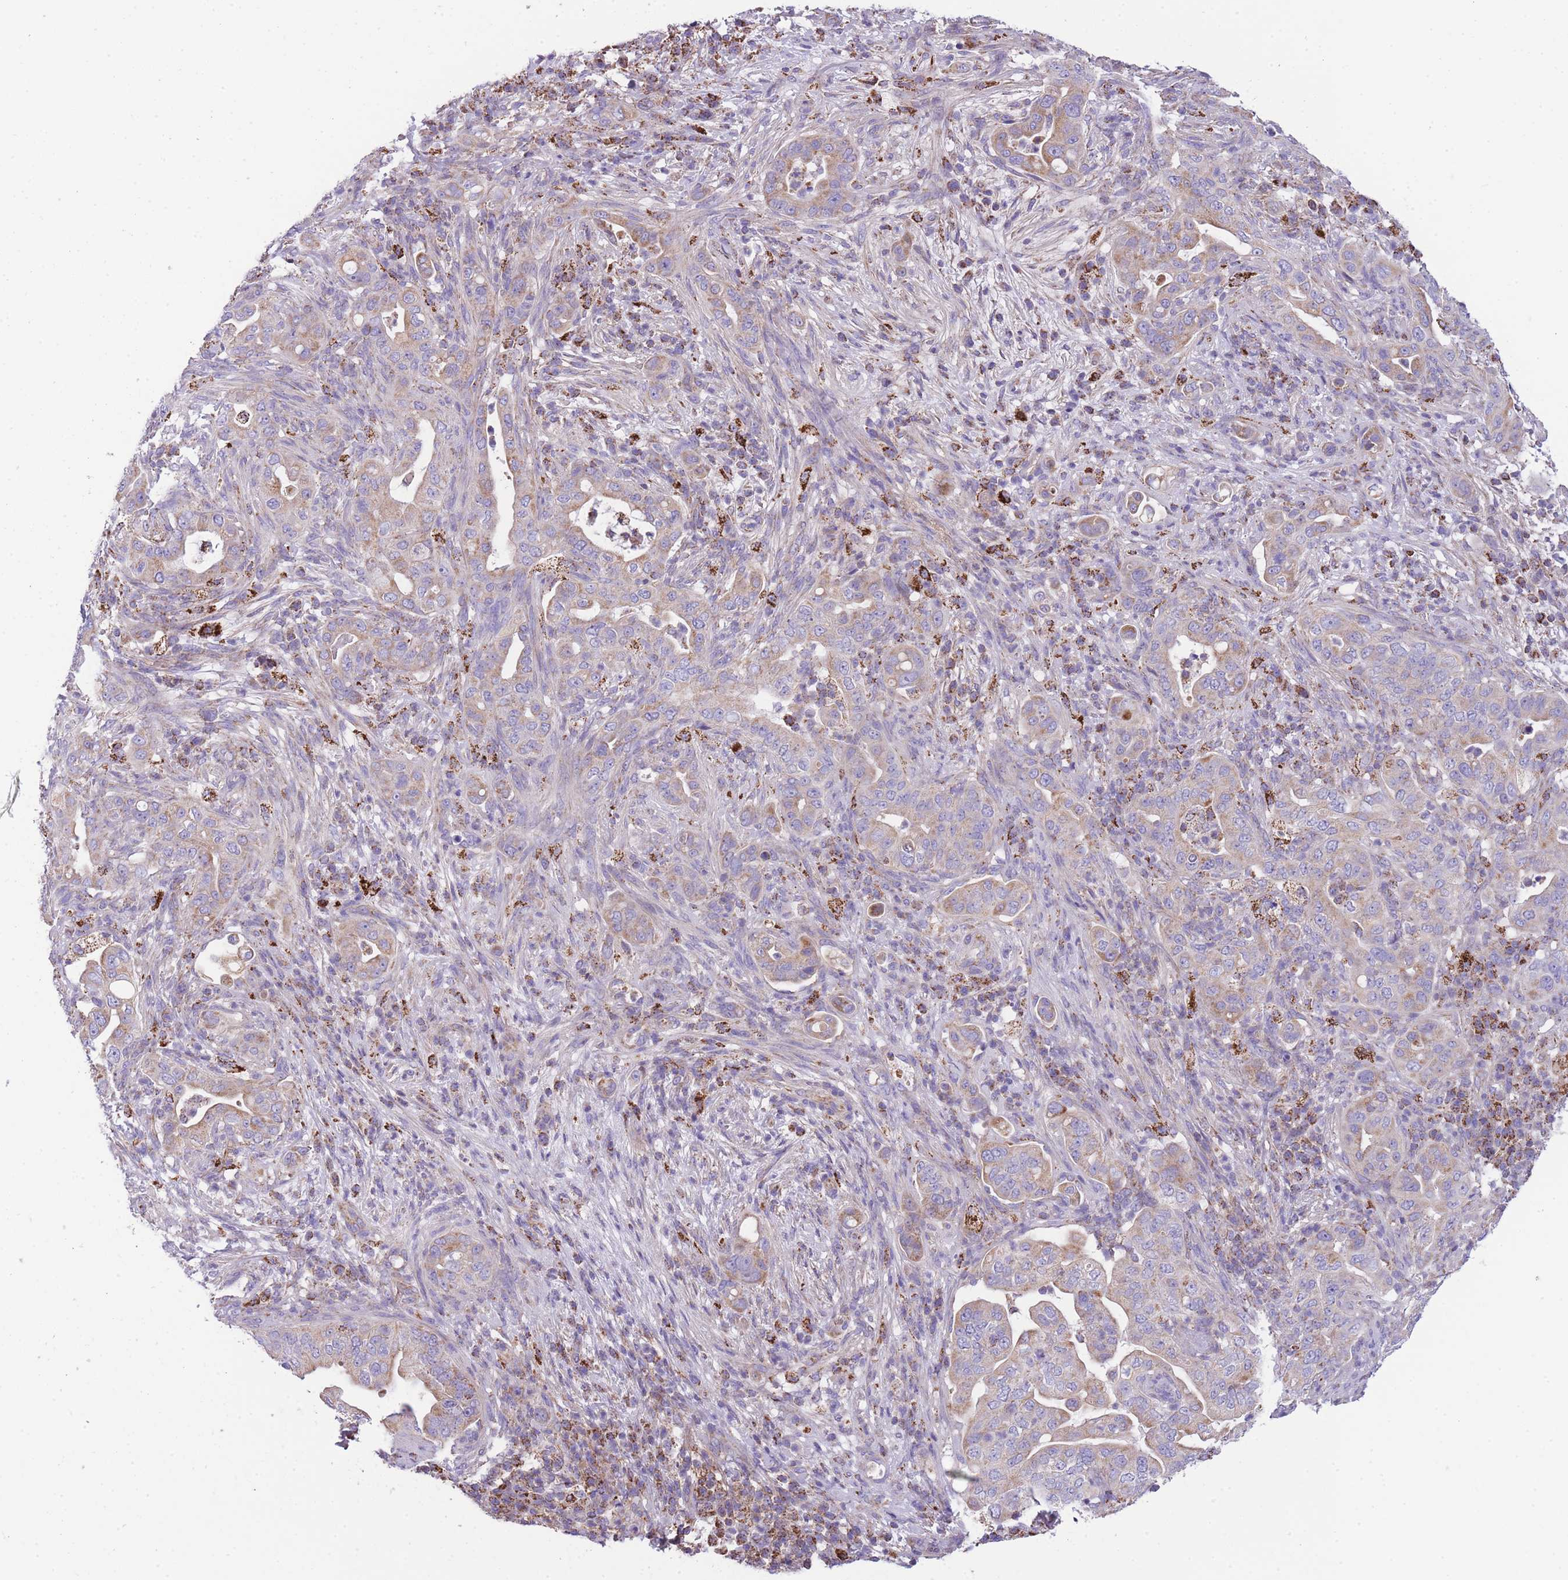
{"staining": {"intensity": "weak", "quantity": ">75%", "location": "cytoplasmic/membranous"}, "tissue": "pancreatic cancer", "cell_type": "Tumor cells", "image_type": "cancer", "snomed": [{"axis": "morphology", "description": "Adenocarcinoma, NOS"}, {"axis": "topography", "description": "Pancreas"}], "caption": "Human pancreatic cancer (adenocarcinoma) stained for a protein (brown) exhibits weak cytoplasmic/membranous positive positivity in about >75% of tumor cells.", "gene": "ST3GAL3", "patient": {"sex": "female", "age": 63}}